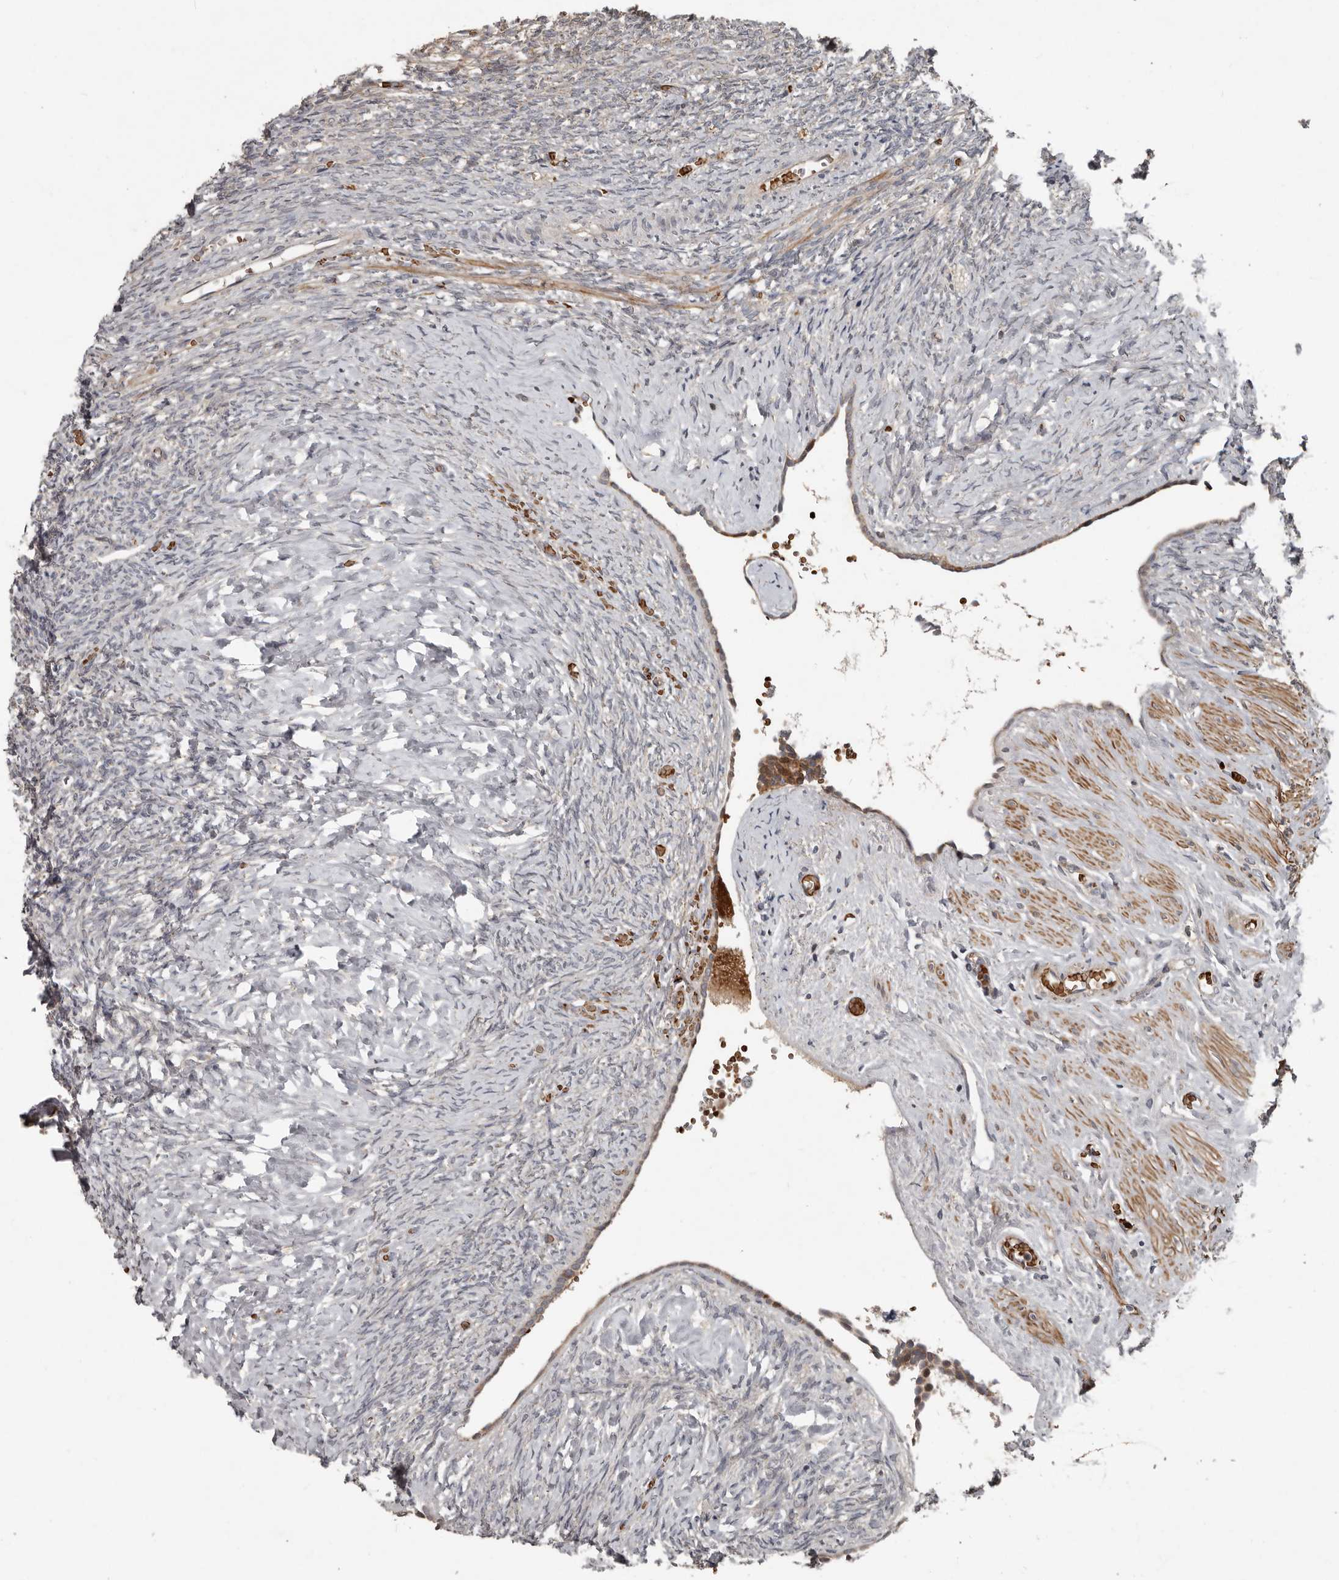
{"staining": {"intensity": "negative", "quantity": "none", "location": "none"}, "tissue": "ovary", "cell_type": "Follicle cells", "image_type": "normal", "snomed": [{"axis": "morphology", "description": "Normal tissue, NOS"}, {"axis": "topography", "description": "Ovary"}], "caption": "Human ovary stained for a protein using immunohistochemistry (IHC) shows no expression in follicle cells.", "gene": "FBXO31", "patient": {"sex": "female", "age": 41}}